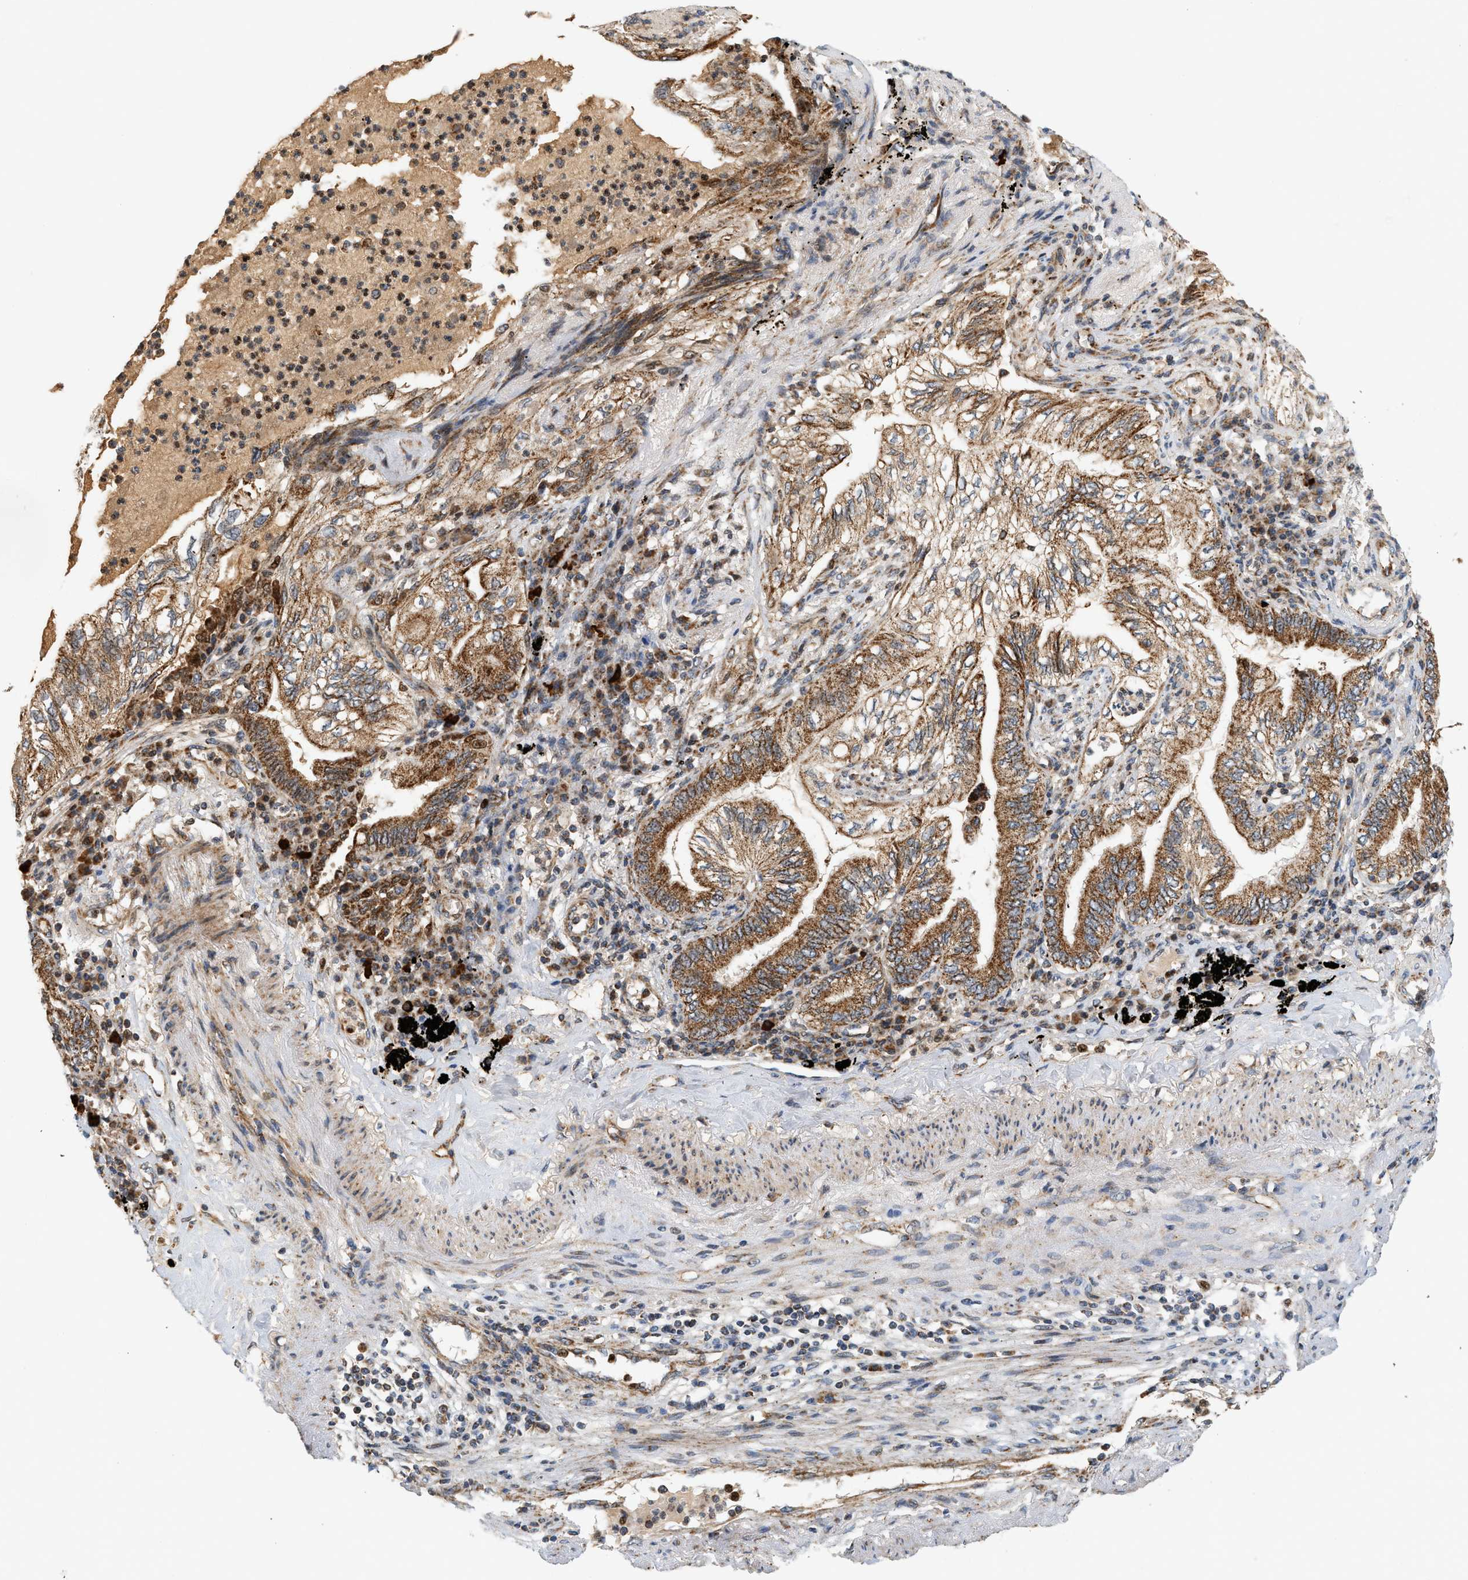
{"staining": {"intensity": "strong", "quantity": ">75%", "location": "cytoplasmic/membranous"}, "tissue": "lung cancer", "cell_type": "Tumor cells", "image_type": "cancer", "snomed": [{"axis": "morphology", "description": "Normal tissue, NOS"}, {"axis": "morphology", "description": "Adenocarcinoma, NOS"}, {"axis": "topography", "description": "Bronchus"}, {"axis": "topography", "description": "Lung"}], "caption": "Adenocarcinoma (lung) tissue displays strong cytoplasmic/membranous positivity in approximately >75% of tumor cells", "gene": "MCU", "patient": {"sex": "female", "age": 70}}